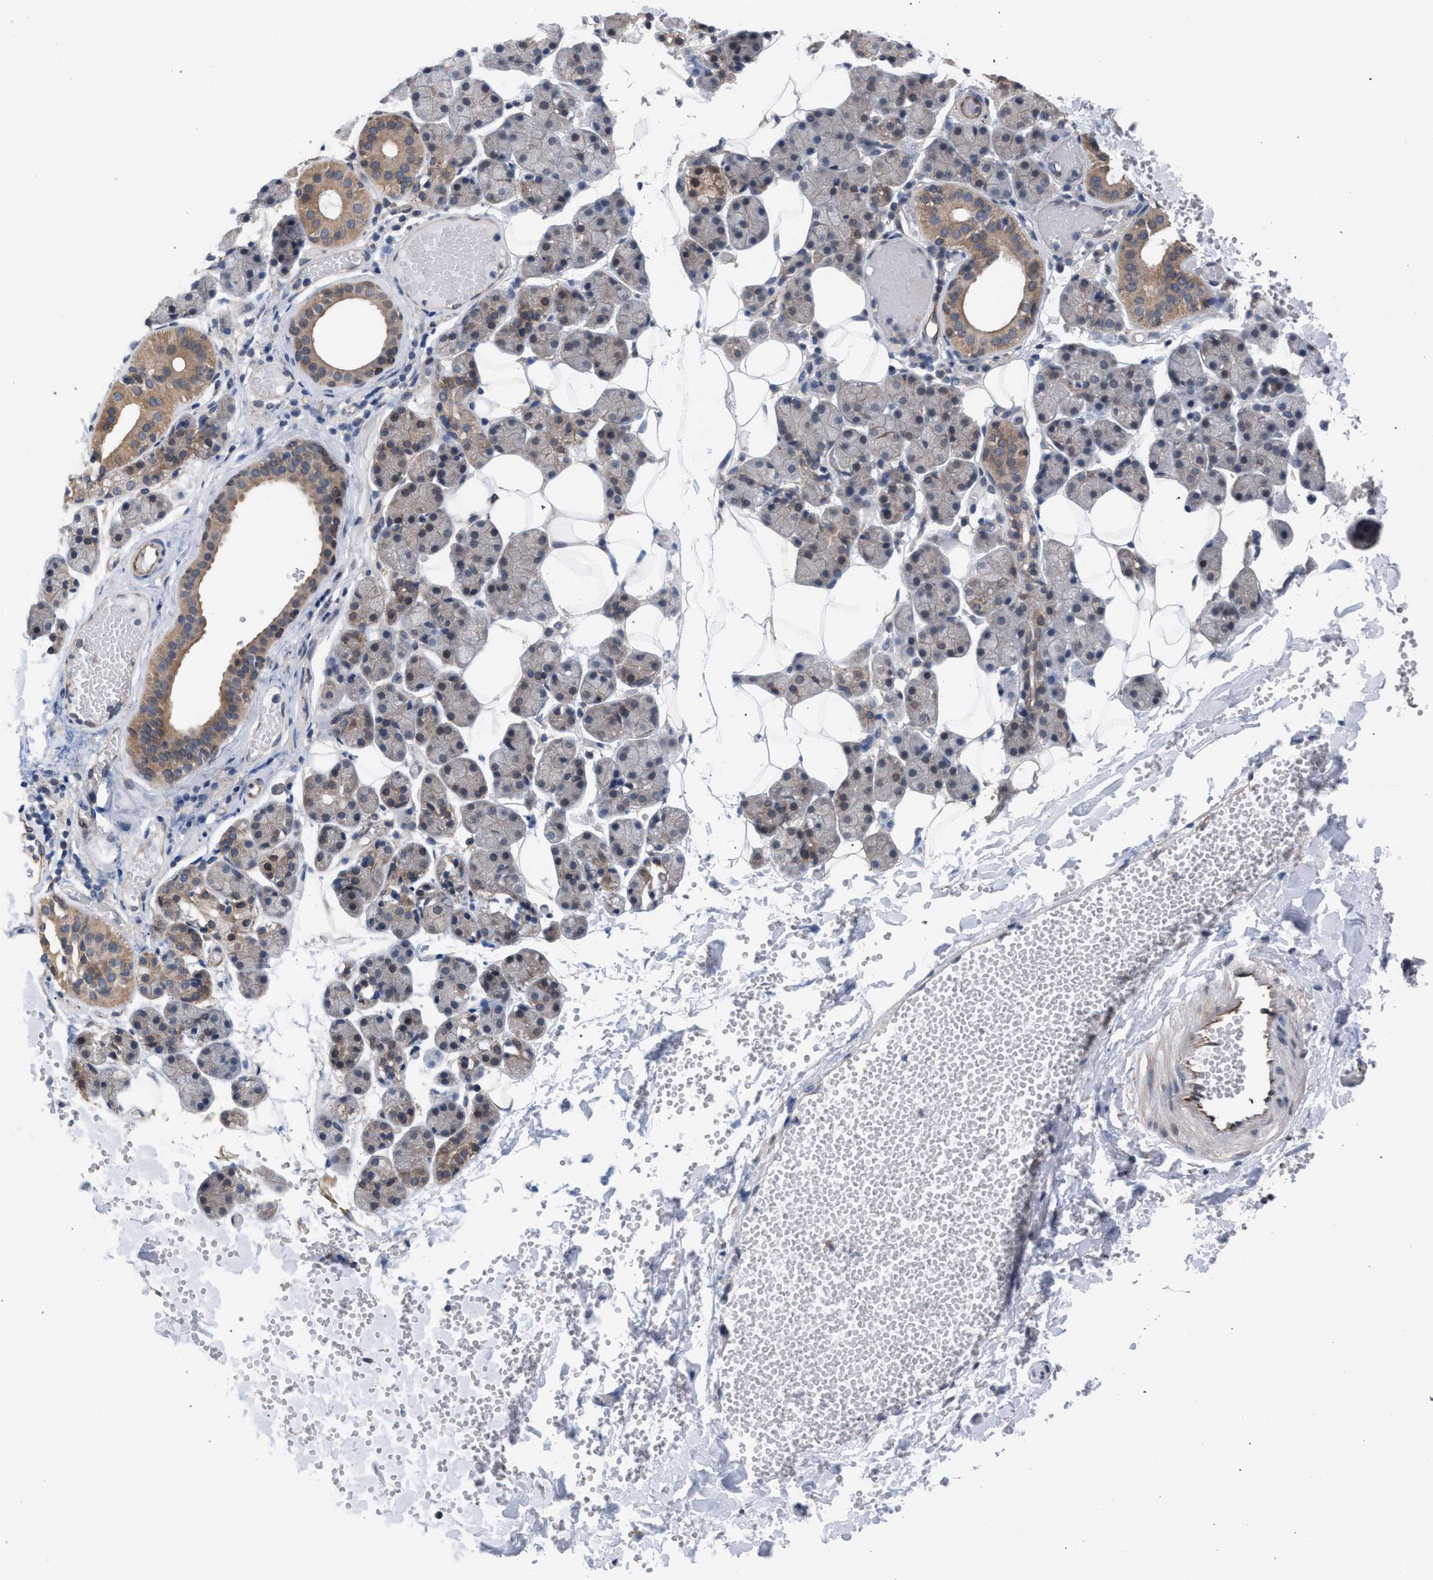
{"staining": {"intensity": "moderate", "quantity": "25%-75%", "location": "cytoplasmic/membranous"}, "tissue": "salivary gland", "cell_type": "Glandular cells", "image_type": "normal", "snomed": [{"axis": "morphology", "description": "Normal tissue, NOS"}, {"axis": "topography", "description": "Salivary gland"}], "caption": "Normal salivary gland demonstrates moderate cytoplasmic/membranous positivity in approximately 25%-75% of glandular cells.", "gene": "ARPC5L", "patient": {"sex": "female", "age": 33}}